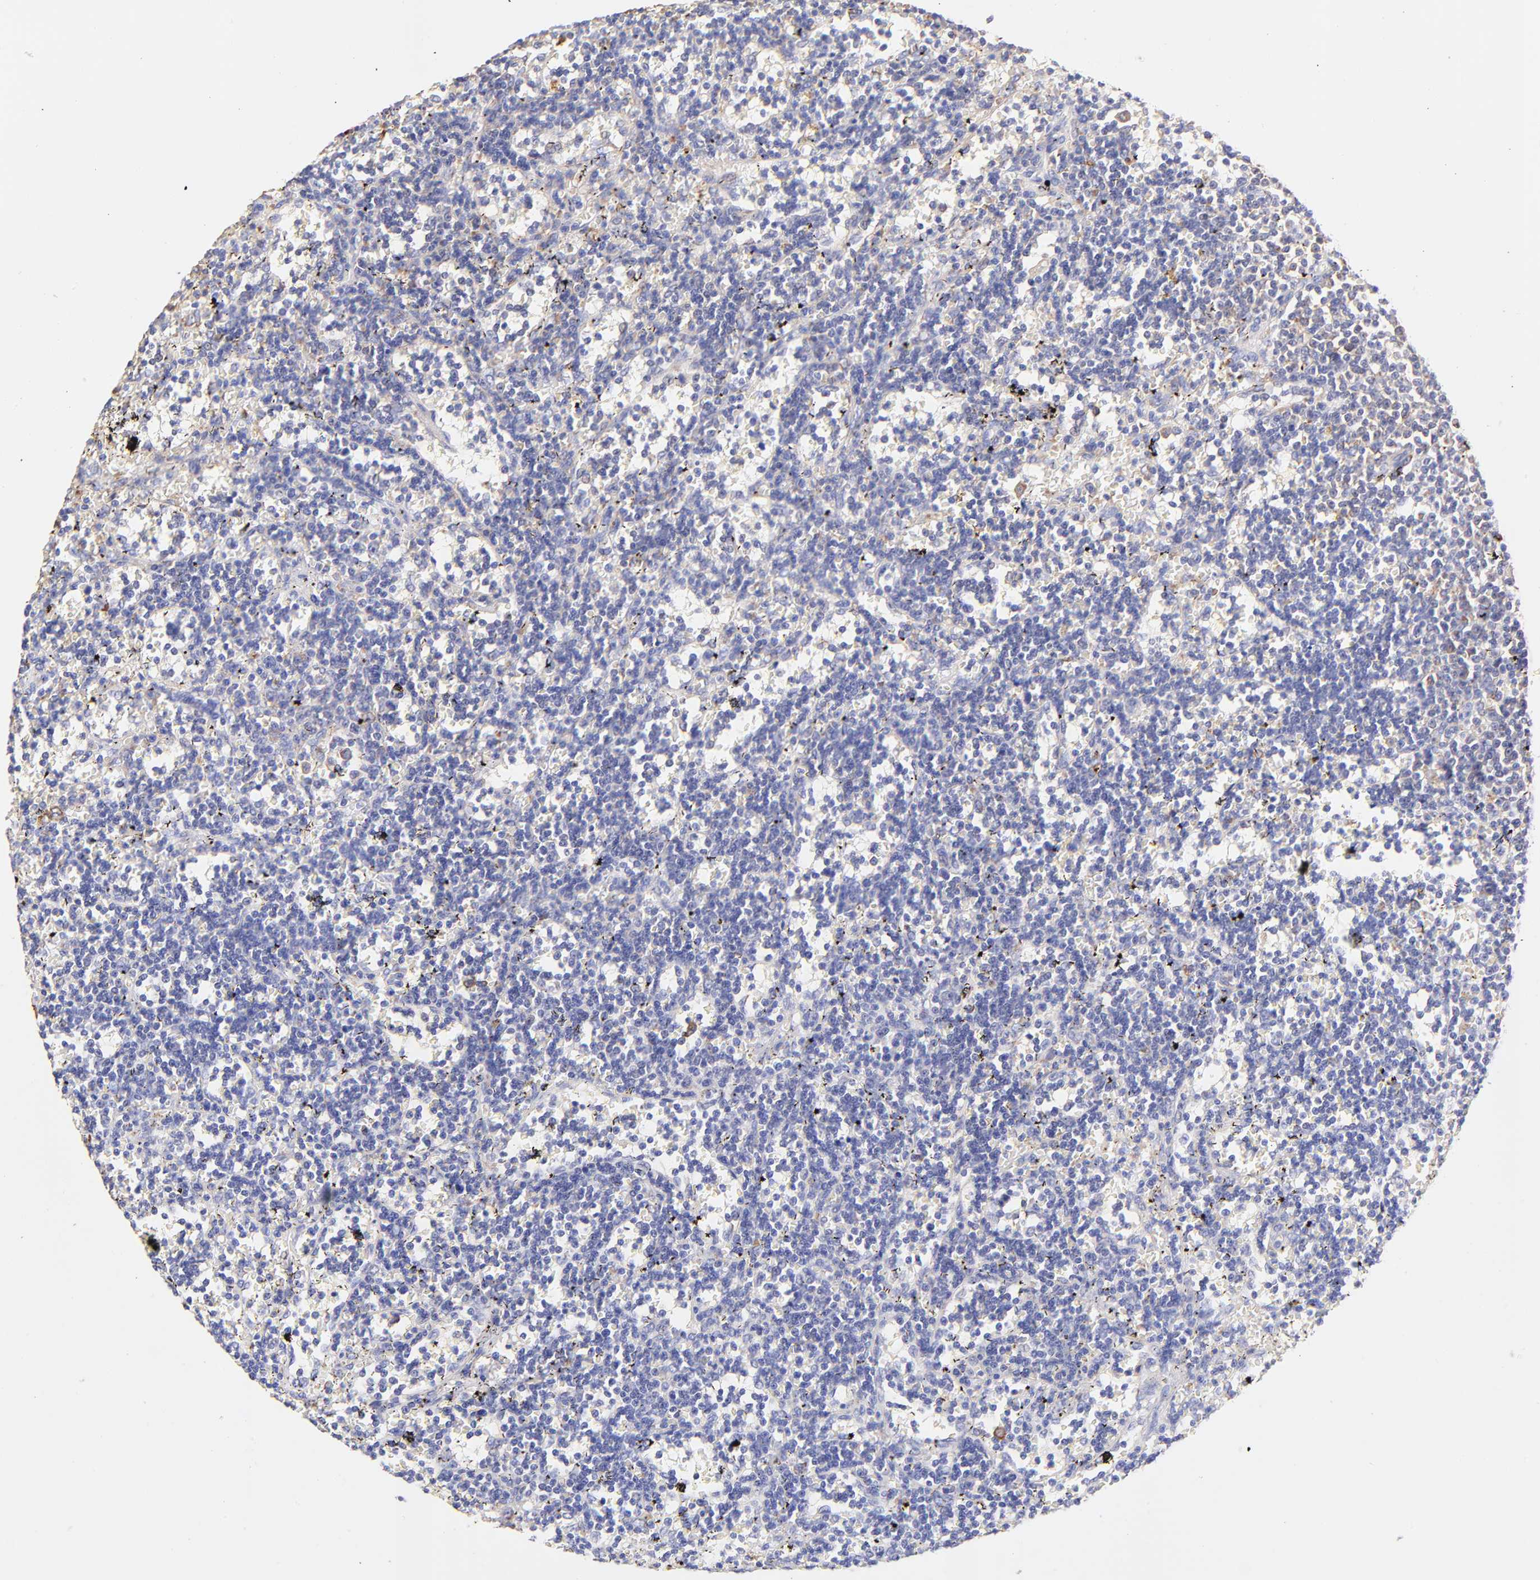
{"staining": {"intensity": "negative", "quantity": "none", "location": "none"}, "tissue": "lymphoma", "cell_type": "Tumor cells", "image_type": "cancer", "snomed": [{"axis": "morphology", "description": "Malignant lymphoma, non-Hodgkin's type, Low grade"}, {"axis": "topography", "description": "Spleen"}], "caption": "Protein analysis of low-grade malignant lymphoma, non-Hodgkin's type demonstrates no significant staining in tumor cells. (DAB (3,3'-diaminobenzidine) immunohistochemistry (IHC), high magnification).", "gene": "RPL30", "patient": {"sex": "male", "age": 60}}